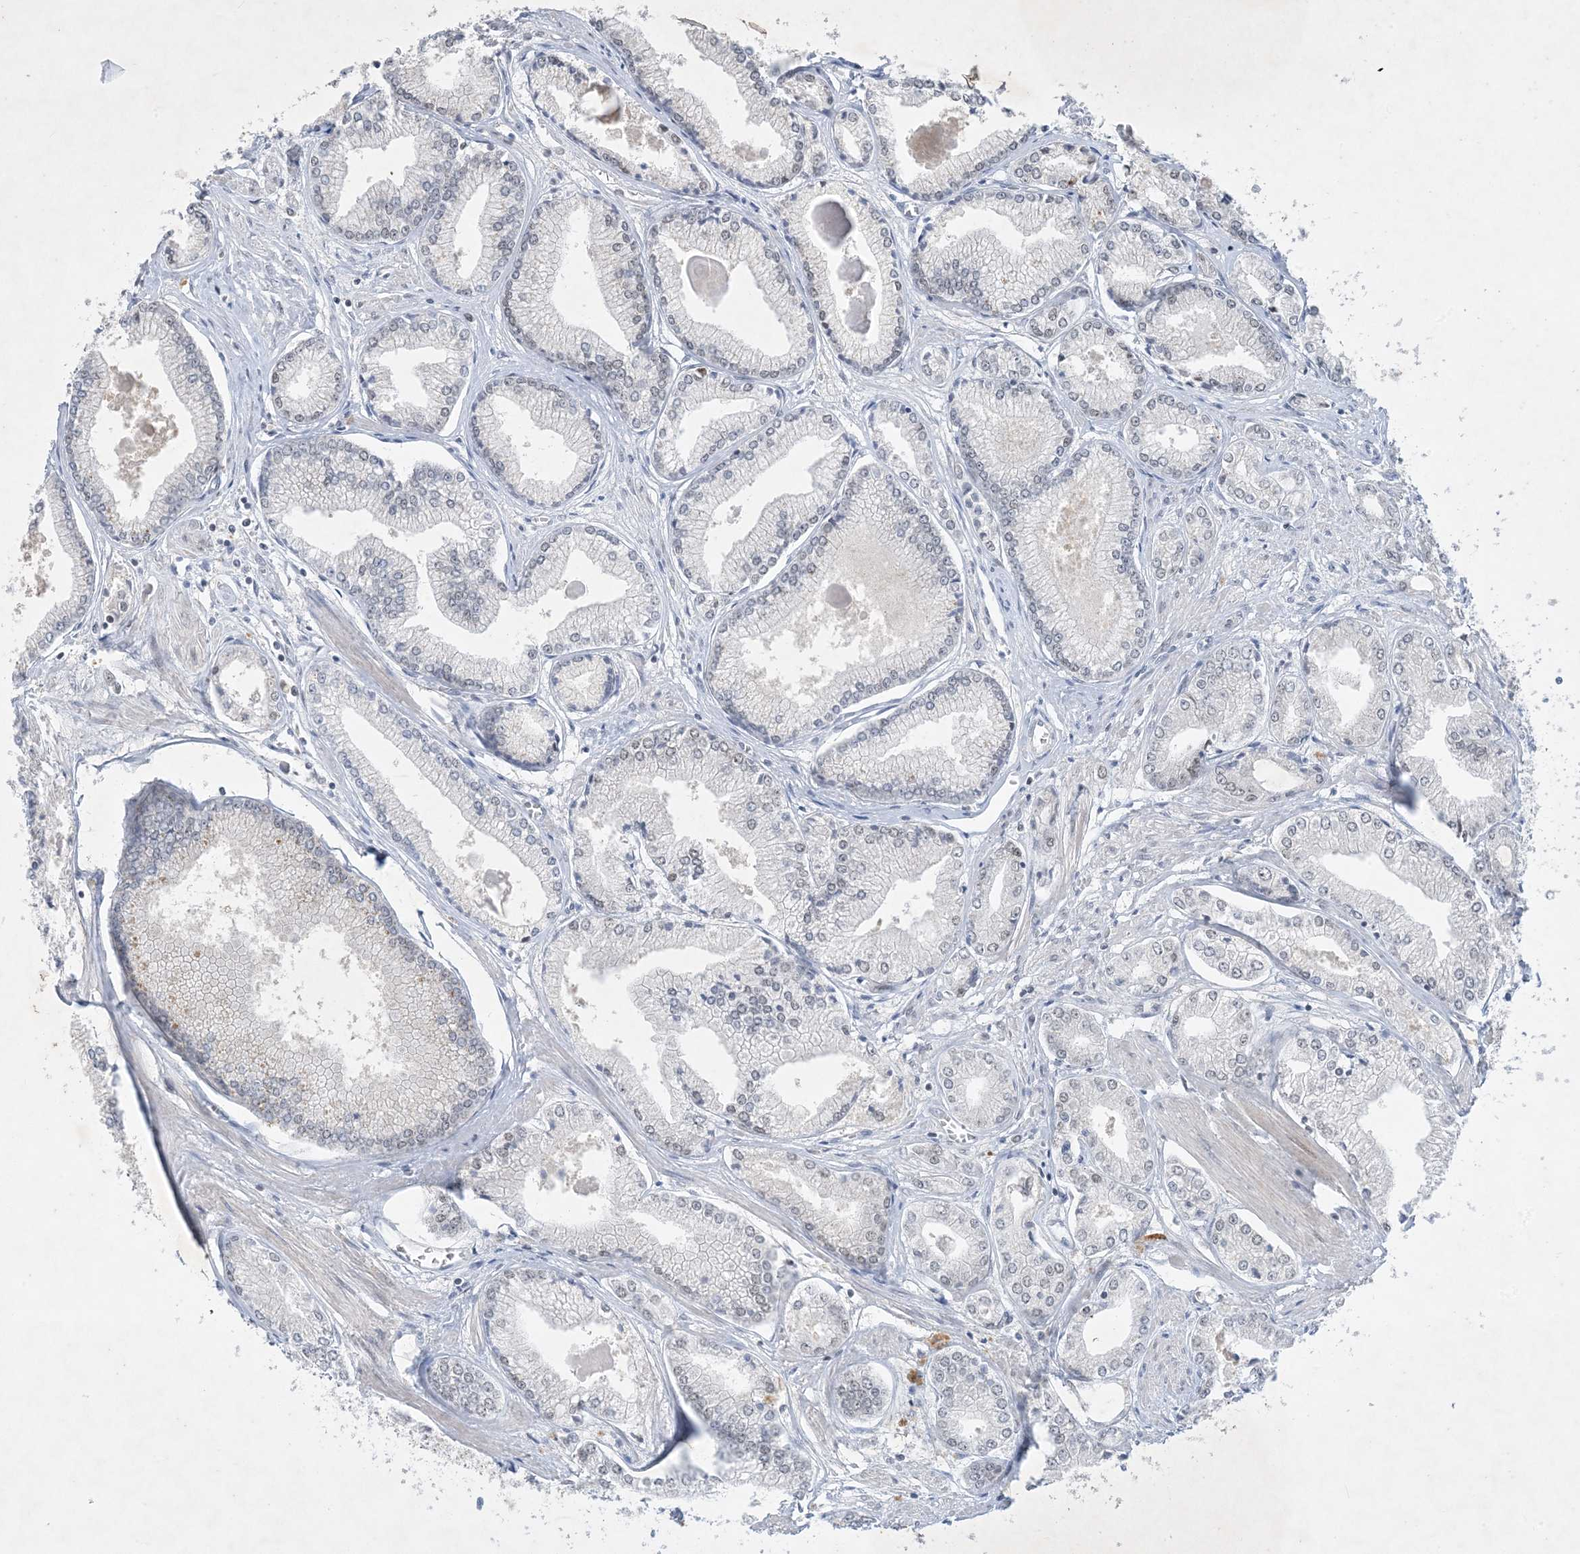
{"staining": {"intensity": "negative", "quantity": "none", "location": "none"}, "tissue": "prostate cancer", "cell_type": "Tumor cells", "image_type": "cancer", "snomed": [{"axis": "morphology", "description": "Adenocarcinoma, Low grade"}, {"axis": "topography", "description": "Prostate"}], "caption": "Immunohistochemistry (IHC) micrograph of human prostate cancer stained for a protein (brown), which reveals no expression in tumor cells. (DAB IHC, high magnification).", "gene": "ZNF674", "patient": {"sex": "male", "age": 60}}